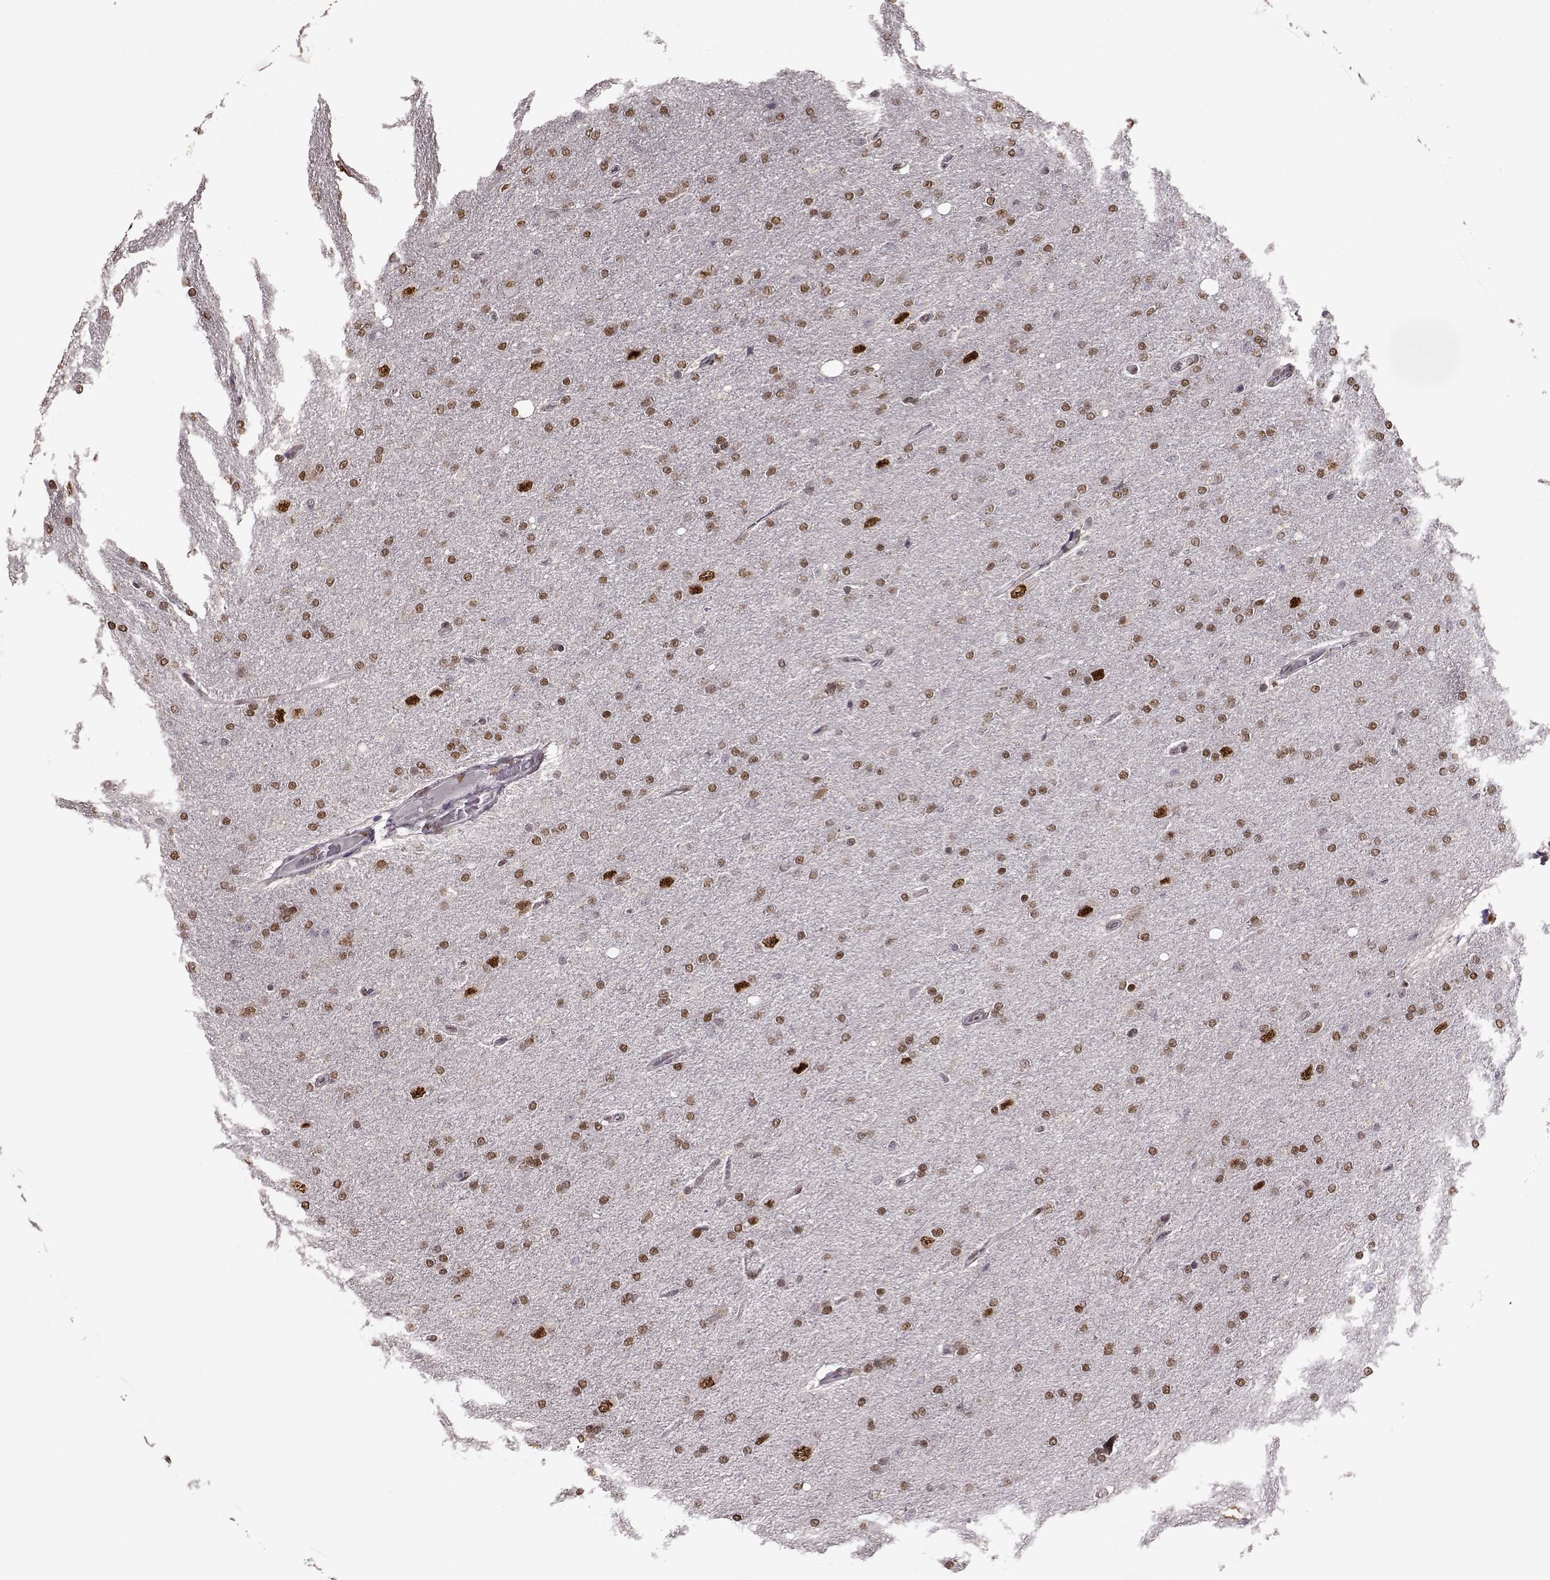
{"staining": {"intensity": "moderate", "quantity": ">75%", "location": "nuclear"}, "tissue": "glioma", "cell_type": "Tumor cells", "image_type": "cancer", "snomed": [{"axis": "morphology", "description": "Glioma, malignant, High grade"}, {"axis": "topography", "description": "Cerebral cortex"}], "caption": "IHC (DAB) staining of malignant high-grade glioma displays moderate nuclear protein expression in approximately >75% of tumor cells. (DAB IHC, brown staining for protein, blue staining for nuclei).", "gene": "FTO", "patient": {"sex": "male", "age": 70}}